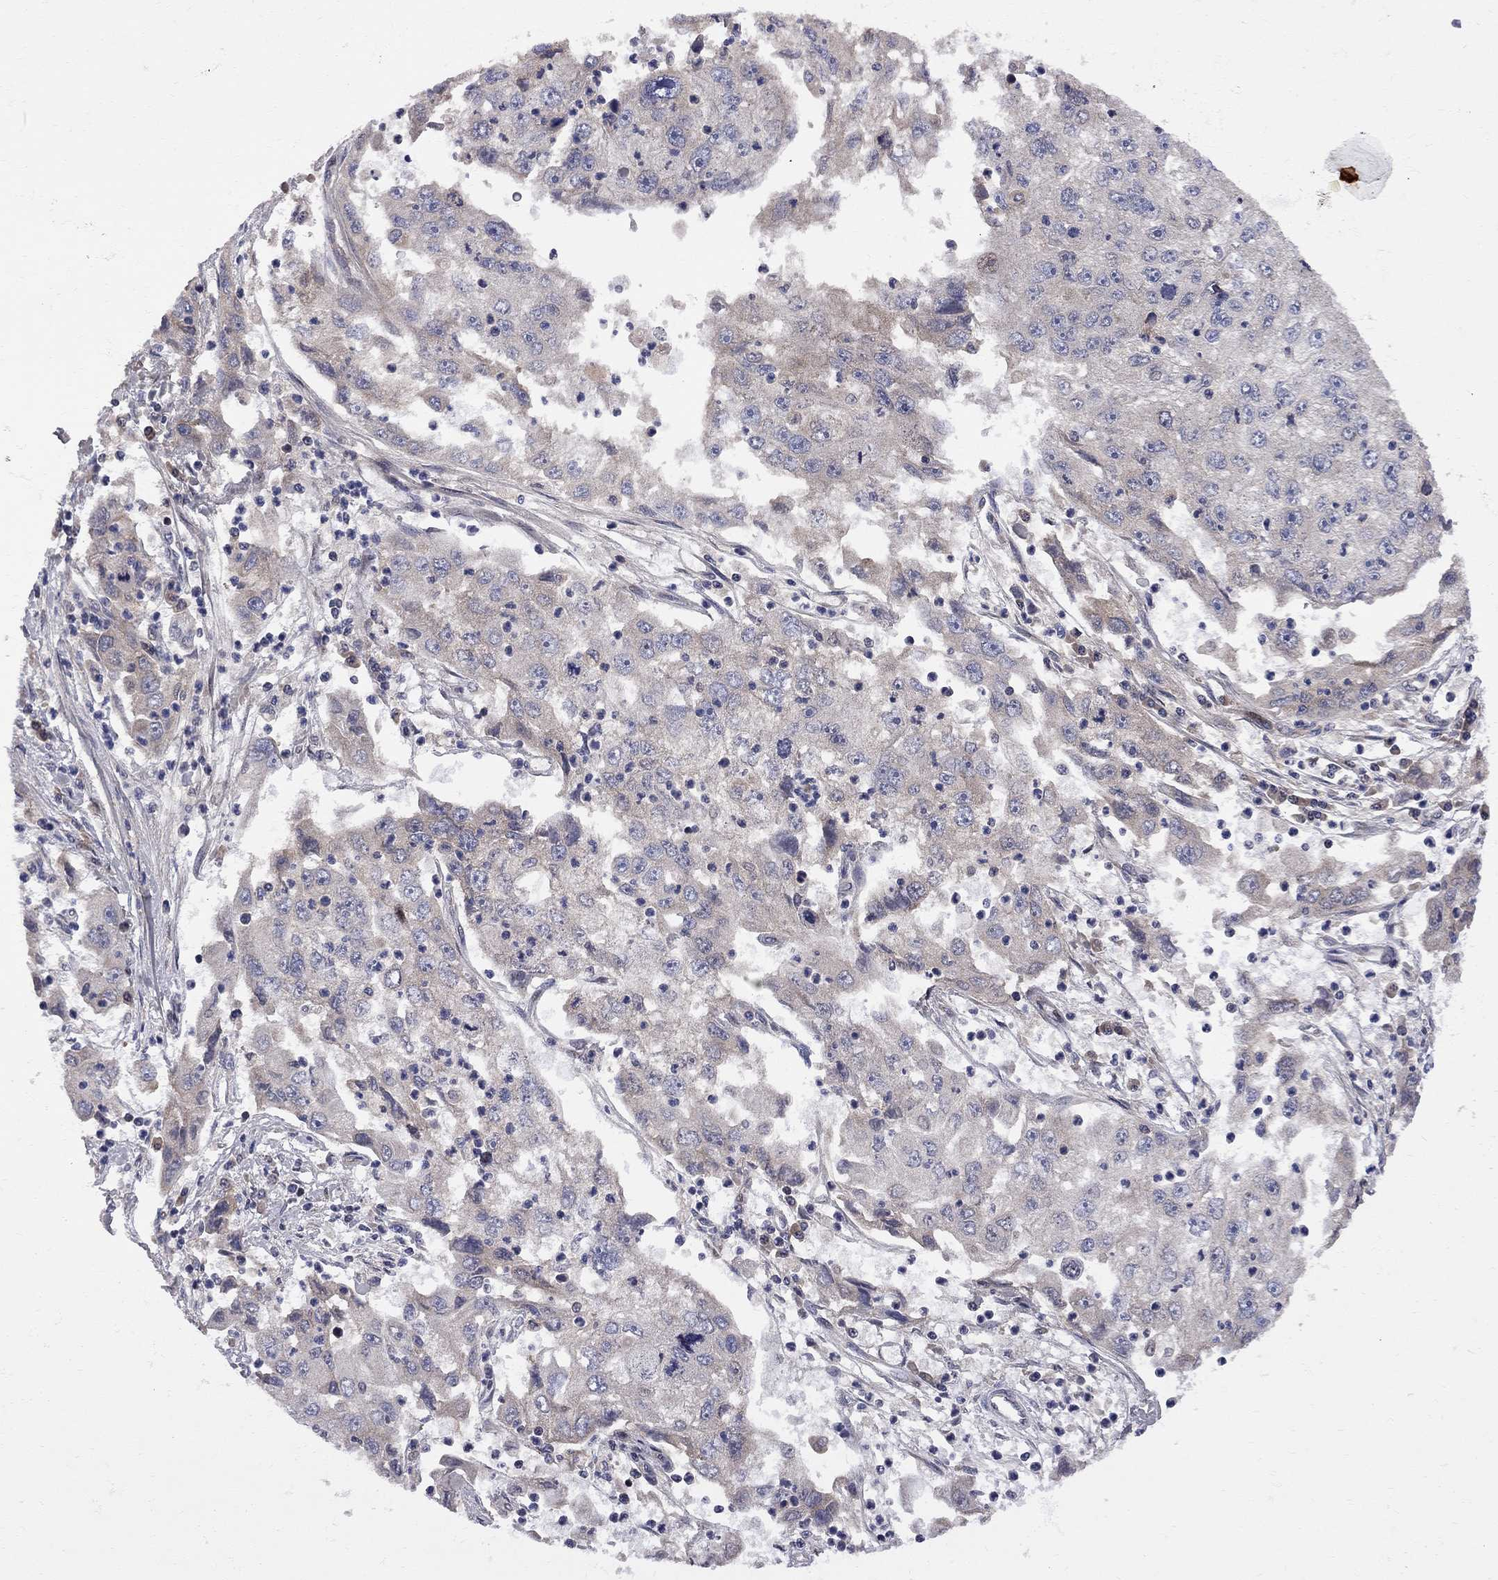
{"staining": {"intensity": "negative", "quantity": "none", "location": "none"}, "tissue": "cervical cancer", "cell_type": "Tumor cells", "image_type": "cancer", "snomed": [{"axis": "morphology", "description": "Squamous cell carcinoma, NOS"}, {"axis": "topography", "description": "Cervix"}], "caption": "Photomicrograph shows no protein positivity in tumor cells of cervical squamous cell carcinoma tissue. (DAB immunohistochemistry, high magnification).", "gene": "CNOT11", "patient": {"sex": "female", "age": 36}}